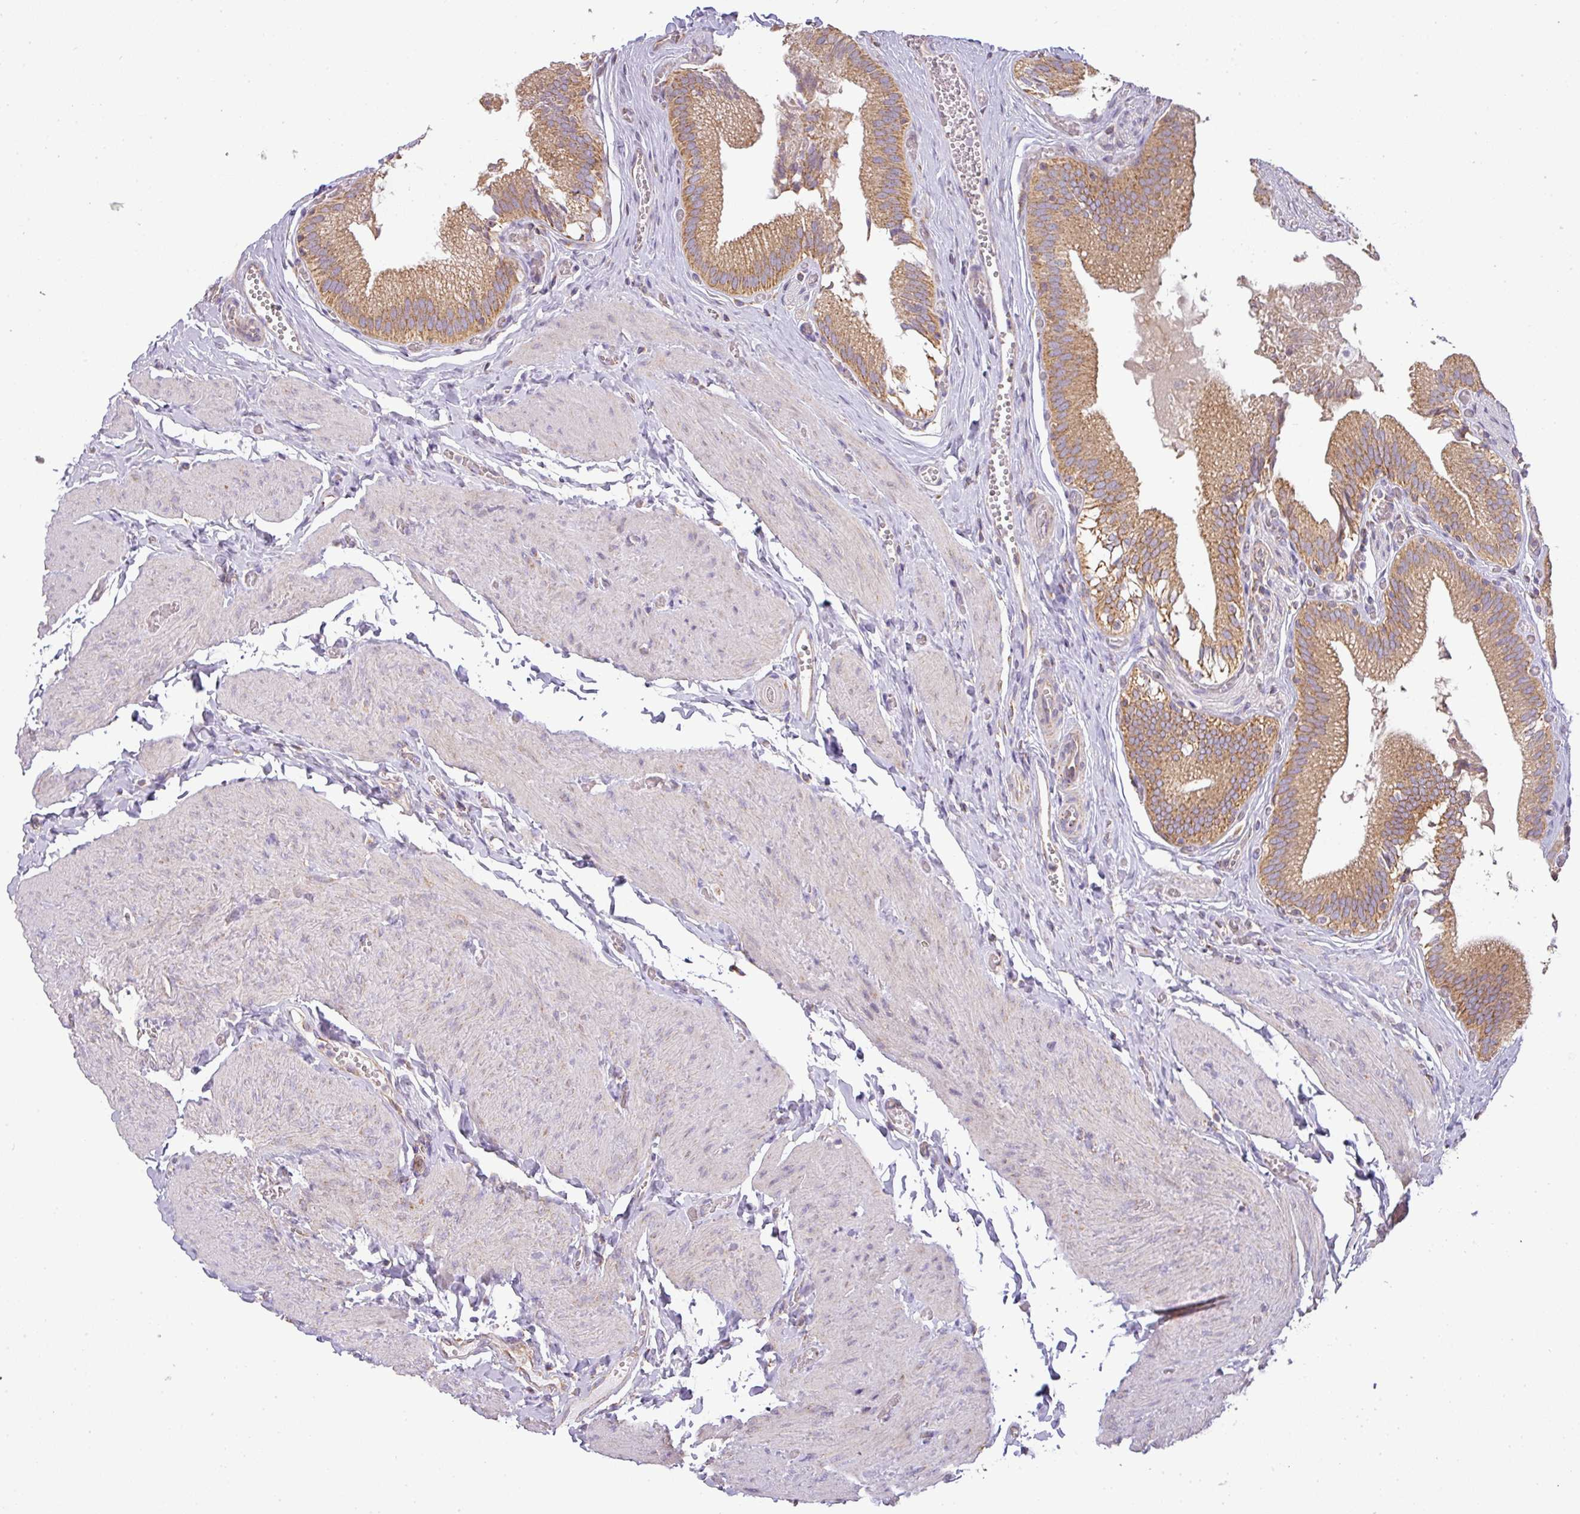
{"staining": {"intensity": "moderate", "quantity": ">75%", "location": "cytoplasmic/membranous"}, "tissue": "gallbladder", "cell_type": "Glandular cells", "image_type": "normal", "snomed": [{"axis": "morphology", "description": "Normal tissue, NOS"}, {"axis": "topography", "description": "Gallbladder"}, {"axis": "topography", "description": "Peripheral nerve tissue"}], "caption": "A medium amount of moderate cytoplasmic/membranous staining is present in approximately >75% of glandular cells in benign gallbladder.", "gene": "ZNF211", "patient": {"sex": "male", "age": 17}}